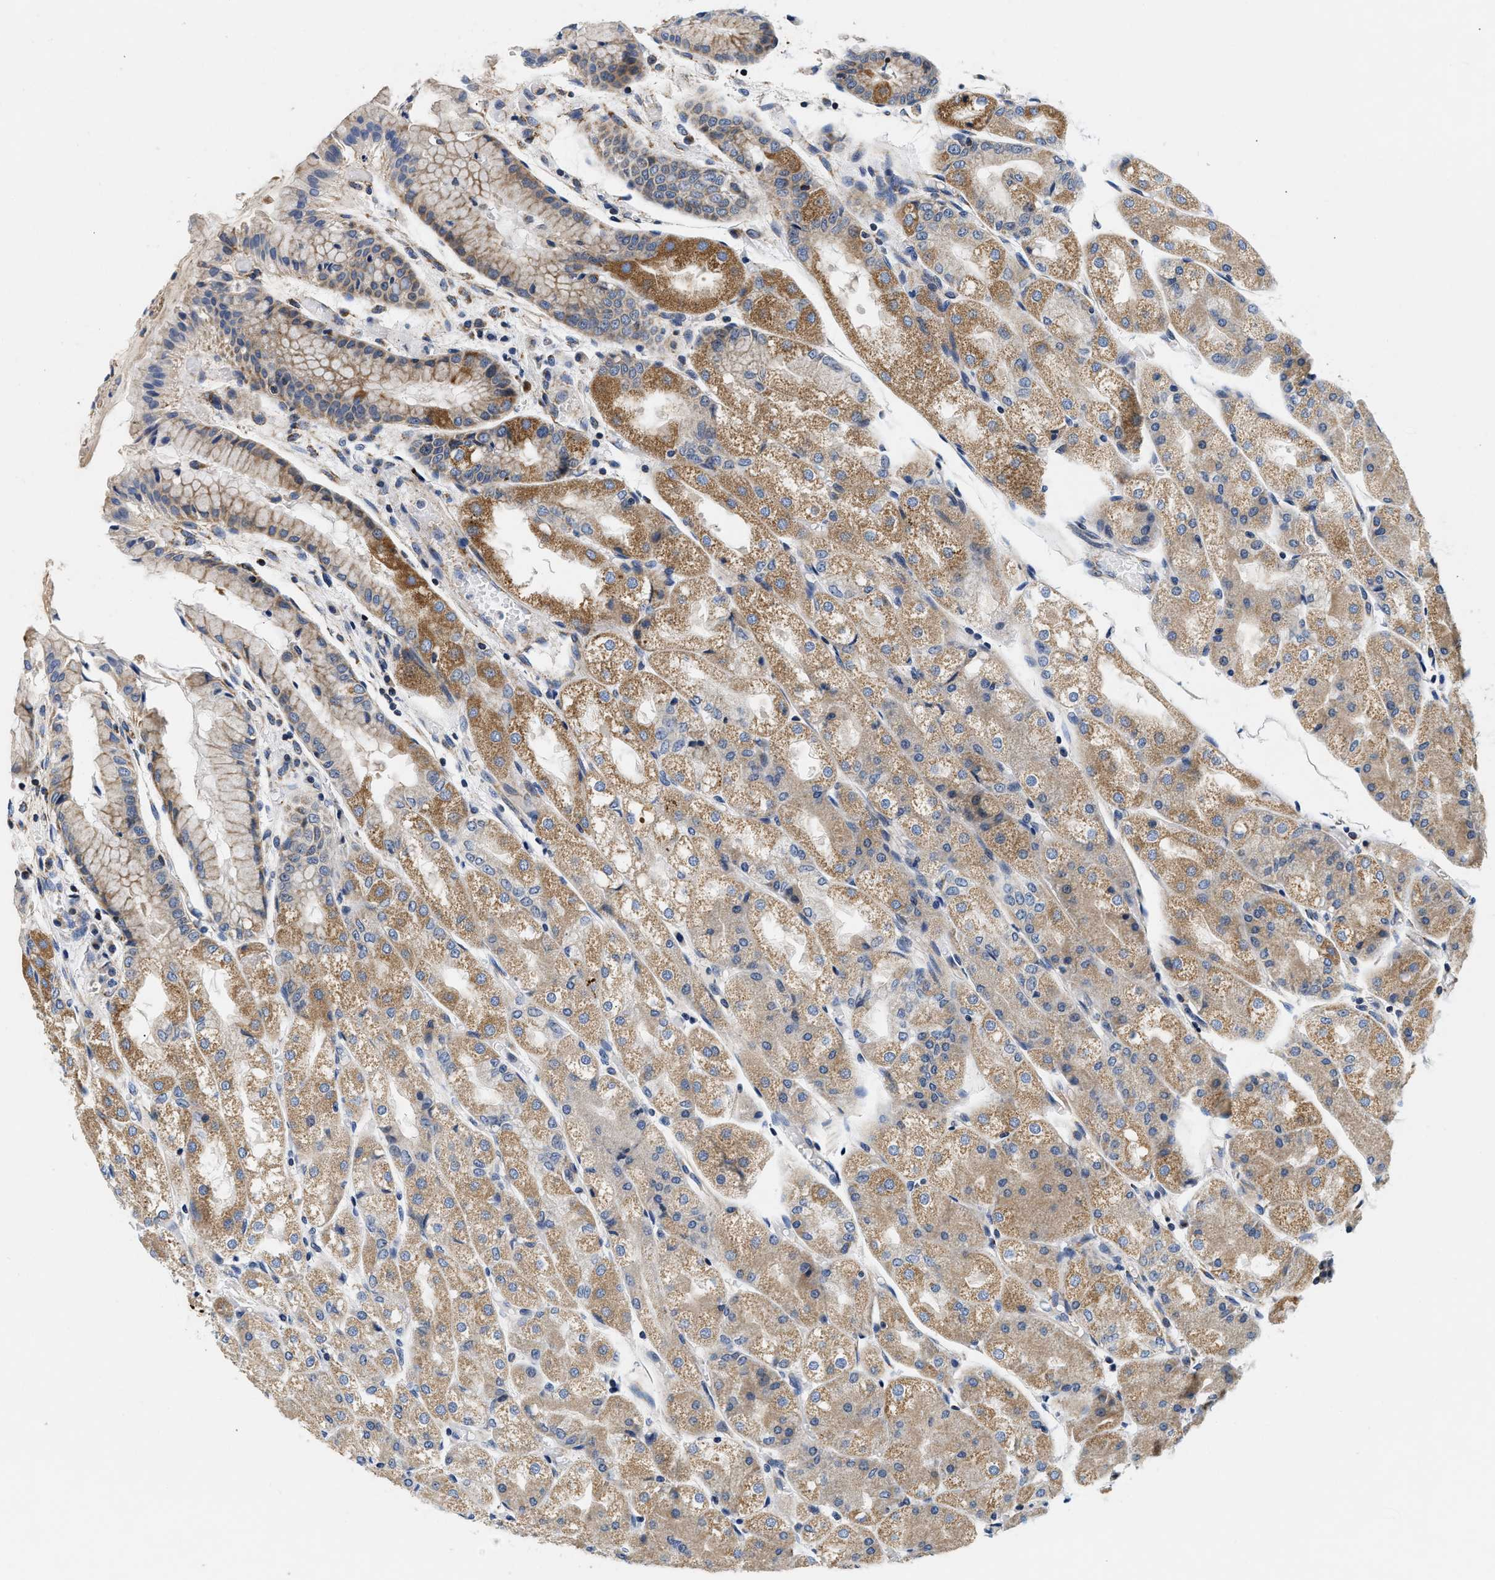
{"staining": {"intensity": "moderate", "quantity": ">75%", "location": "cytoplasmic/membranous"}, "tissue": "stomach", "cell_type": "Glandular cells", "image_type": "normal", "snomed": [{"axis": "morphology", "description": "Normal tissue, NOS"}, {"axis": "topography", "description": "Stomach, upper"}], "caption": "Brown immunohistochemical staining in normal human stomach demonstrates moderate cytoplasmic/membranous expression in approximately >75% of glandular cells.", "gene": "PDP1", "patient": {"sex": "male", "age": 72}}